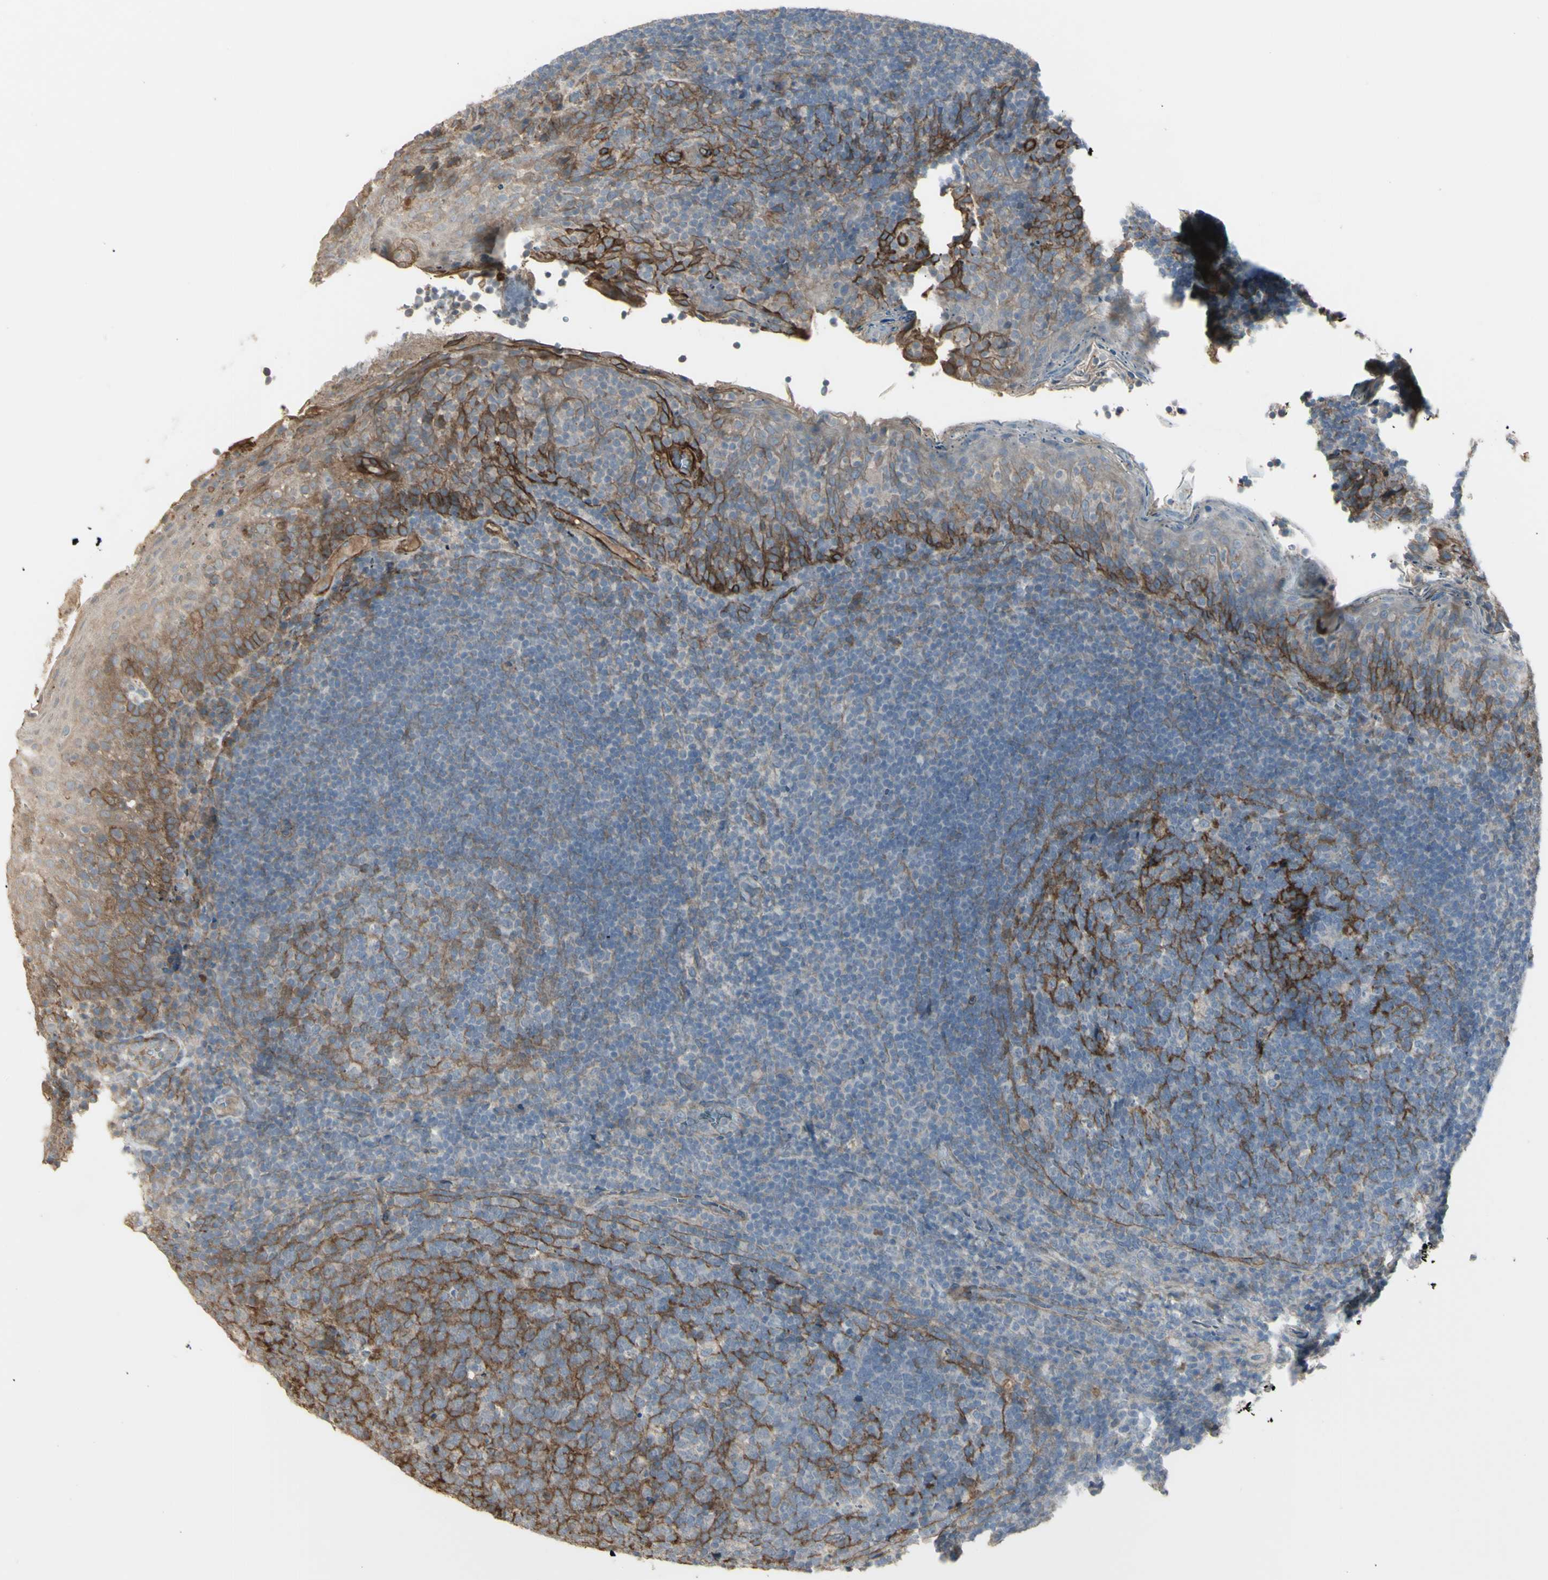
{"staining": {"intensity": "strong", "quantity": "<25%", "location": "cytoplasmic/membranous"}, "tissue": "tonsil", "cell_type": "Germinal center cells", "image_type": "normal", "snomed": [{"axis": "morphology", "description": "Normal tissue, NOS"}, {"axis": "topography", "description": "Tonsil"}], "caption": "A micrograph showing strong cytoplasmic/membranous expression in about <25% of germinal center cells in benign tonsil, as visualized by brown immunohistochemical staining.", "gene": "CD276", "patient": {"sex": "male", "age": 17}}